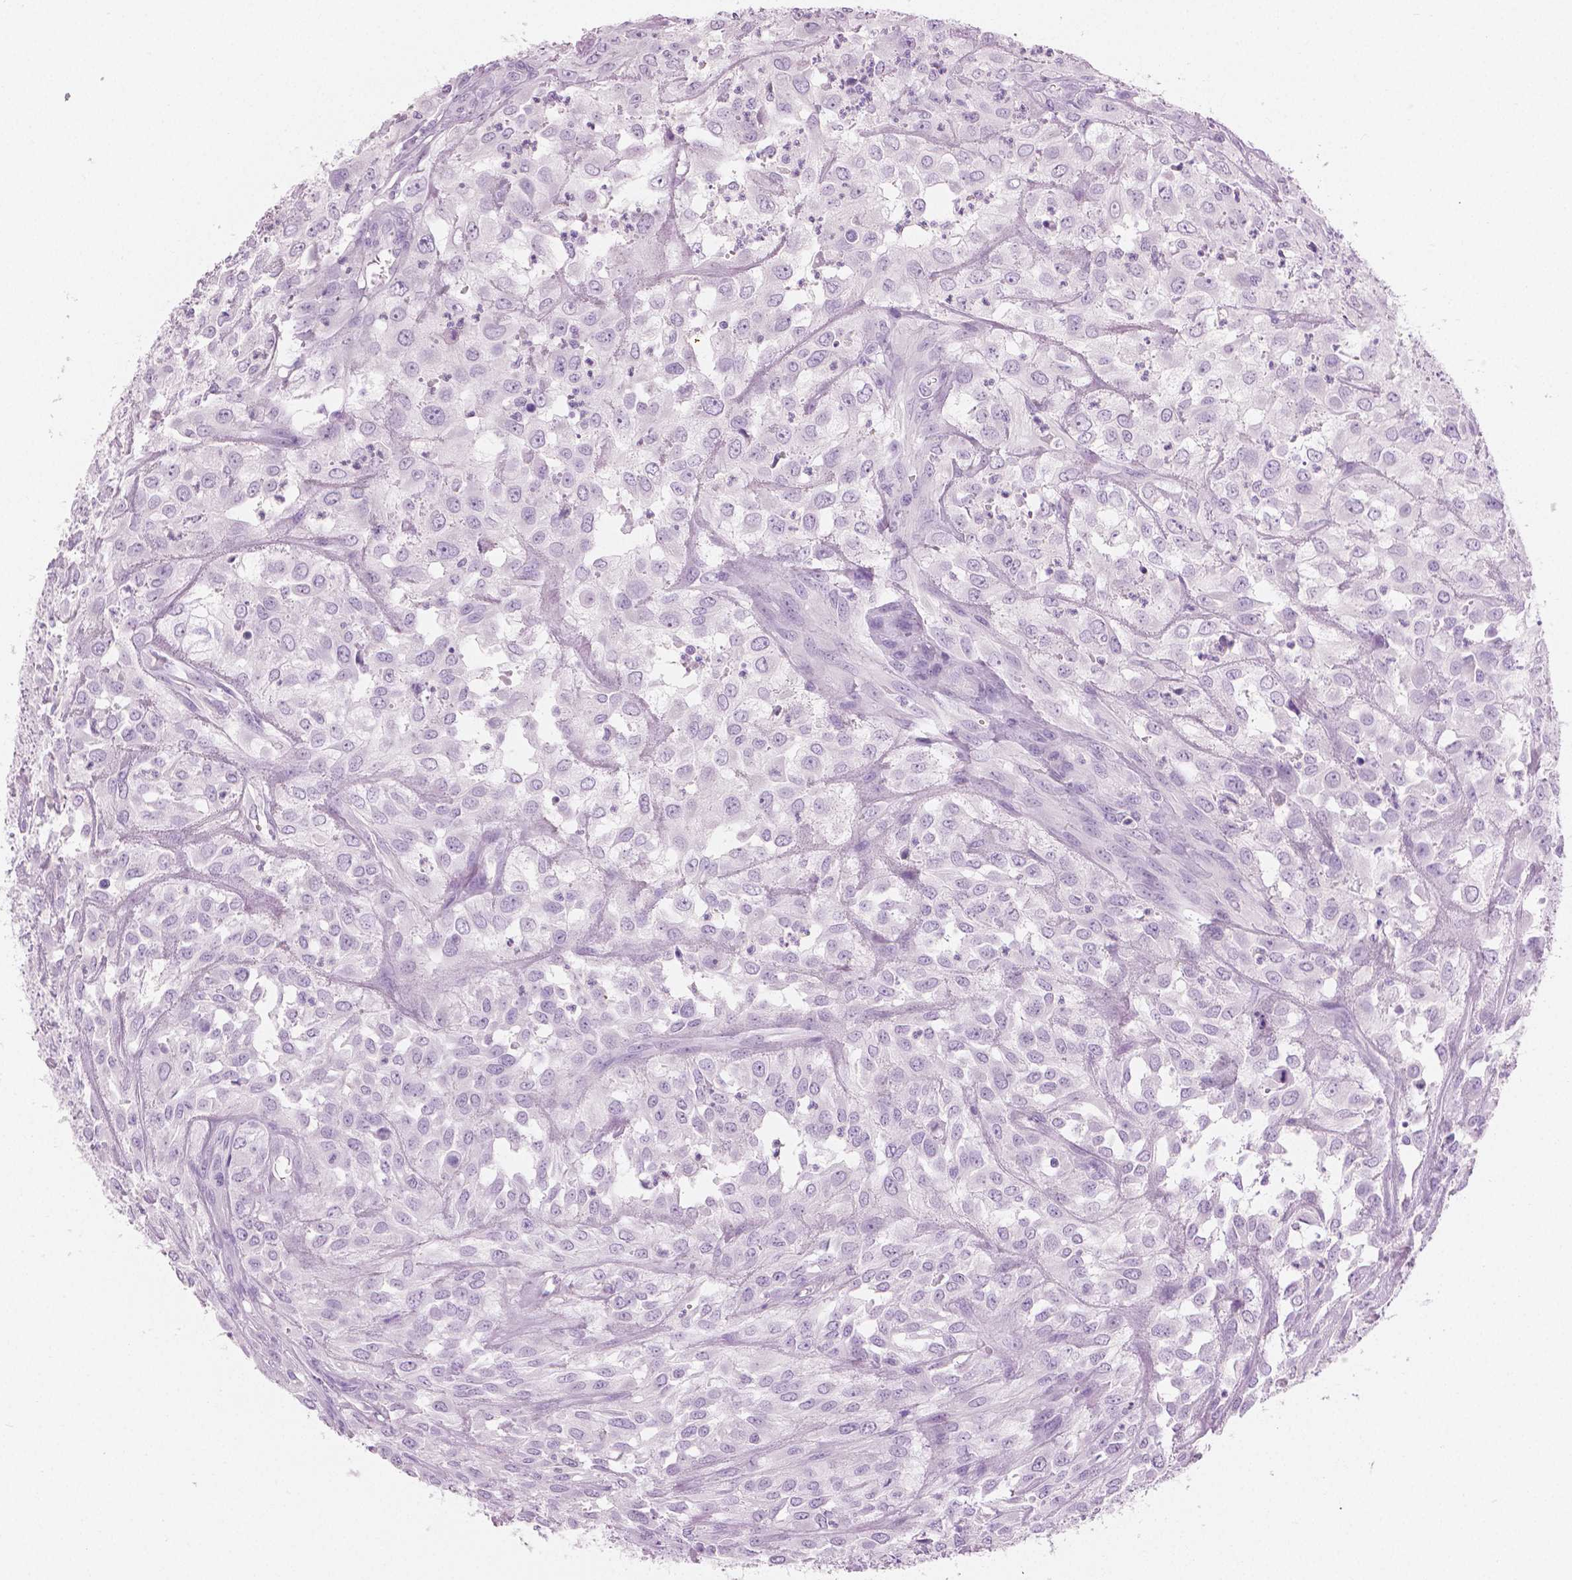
{"staining": {"intensity": "negative", "quantity": "none", "location": "none"}, "tissue": "urothelial cancer", "cell_type": "Tumor cells", "image_type": "cancer", "snomed": [{"axis": "morphology", "description": "Urothelial carcinoma, High grade"}, {"axis": "topography", "description": "Urinary bladder"}], "caption": "Tumor cells are negative for protein expression in human urothelial cancer.", "gene": "PLIN4", "patient": {"sex": "male", "age": 67}}